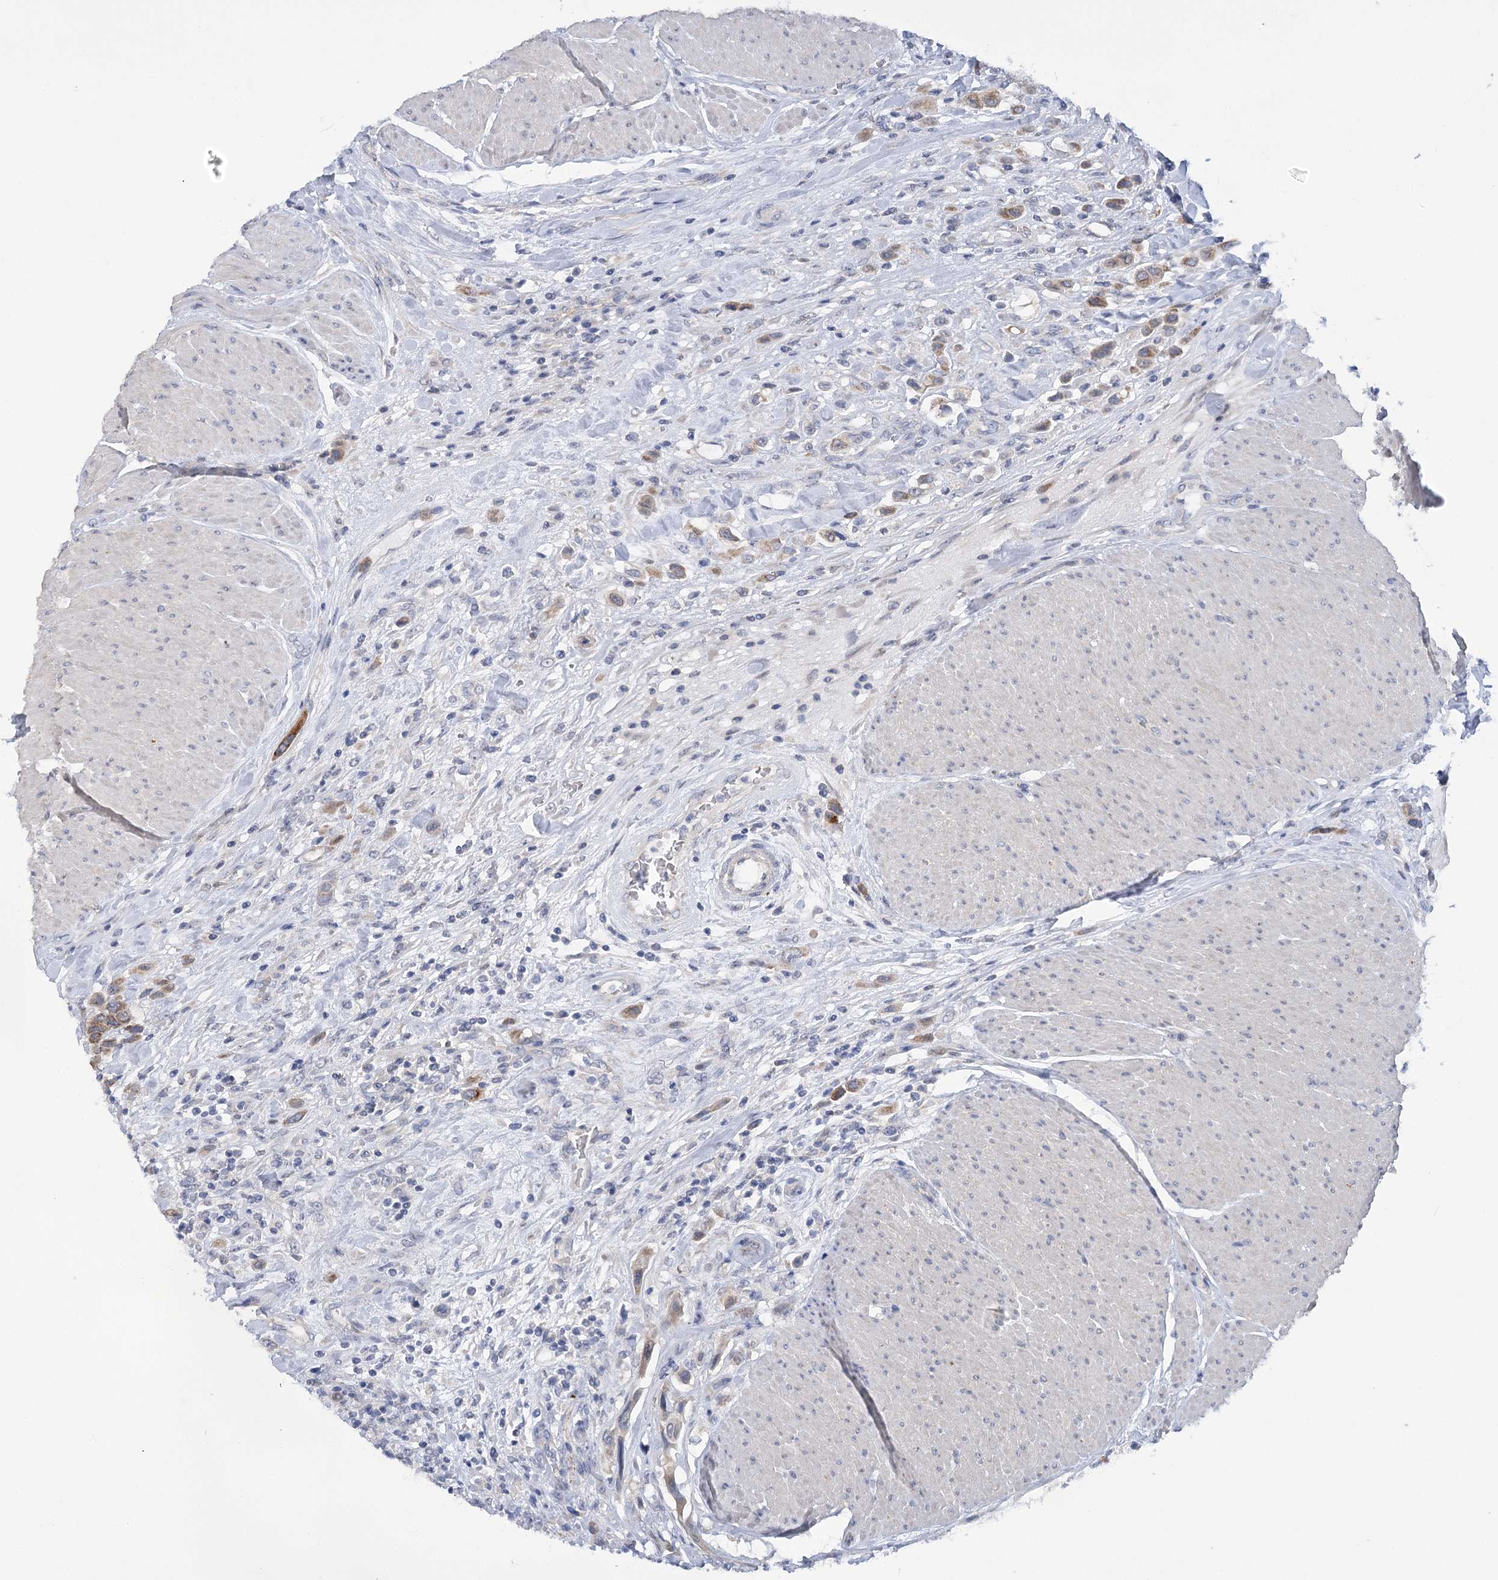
{"staining": {"intensity": "moderate", "quantity": ">75%", "location": "cytoplasmic/membranous"}, "tissue": "urothelial cancer", "cell_type": "Tumor cells", "image_type": "cancer", "snomed": [{"axis": "morphology", "description": "Urothelial carcinoma, High grade"}, {"axis": "topography", "description": "Urinary bladder"}], "caption": "A high-resolution image shows immunohistochemistry staining of urothelial cancer, which shows moderate cytoplasmic/membranous positivity in about >75% of tumor cells. (DAB IHC with brightfield microscopy, high magnification).", "gene": "DCUN1D1", "patient": {"sex": "male", "age": 50}}